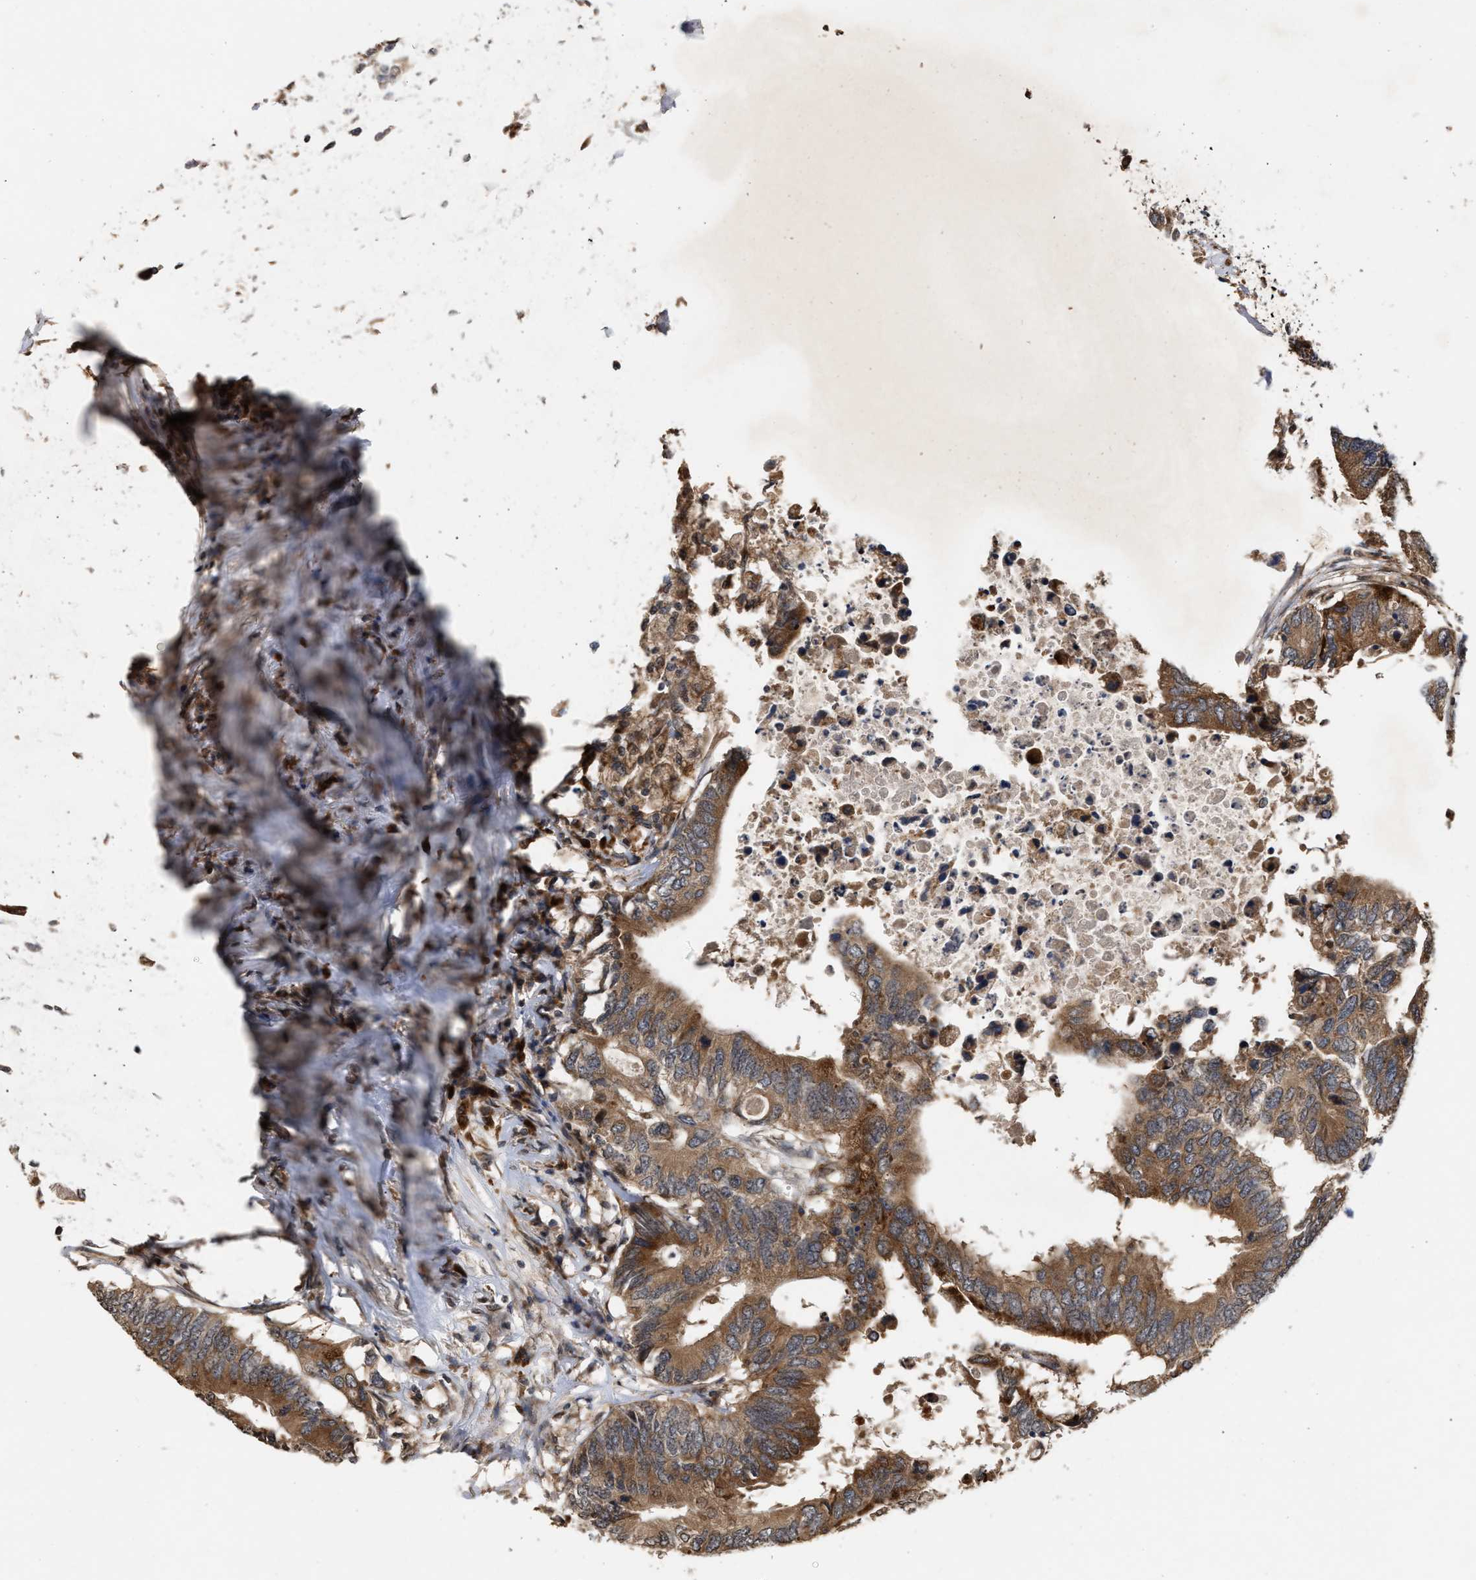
{"staining": {"intensity": "moderate", "quantity": ">75%", "location": "cytoplasmic/membranous"}, "tissue": "colorectal cancer", "cell_type": "Tumor cells", "image_type": "cancer", "snomed": [{"axis": "morphology", "description": "Adenocarcinoma, NOS"}, {"axis": "topography", "description": "Colon"}], "caption": "A brown stain shows moderate cytoplasmic/membranous staining of a protein in human adenocarcinoma (colorectal) tumor cells.", "gene": "SAR1A", "patient": {"sex": "male", "age": 71}}